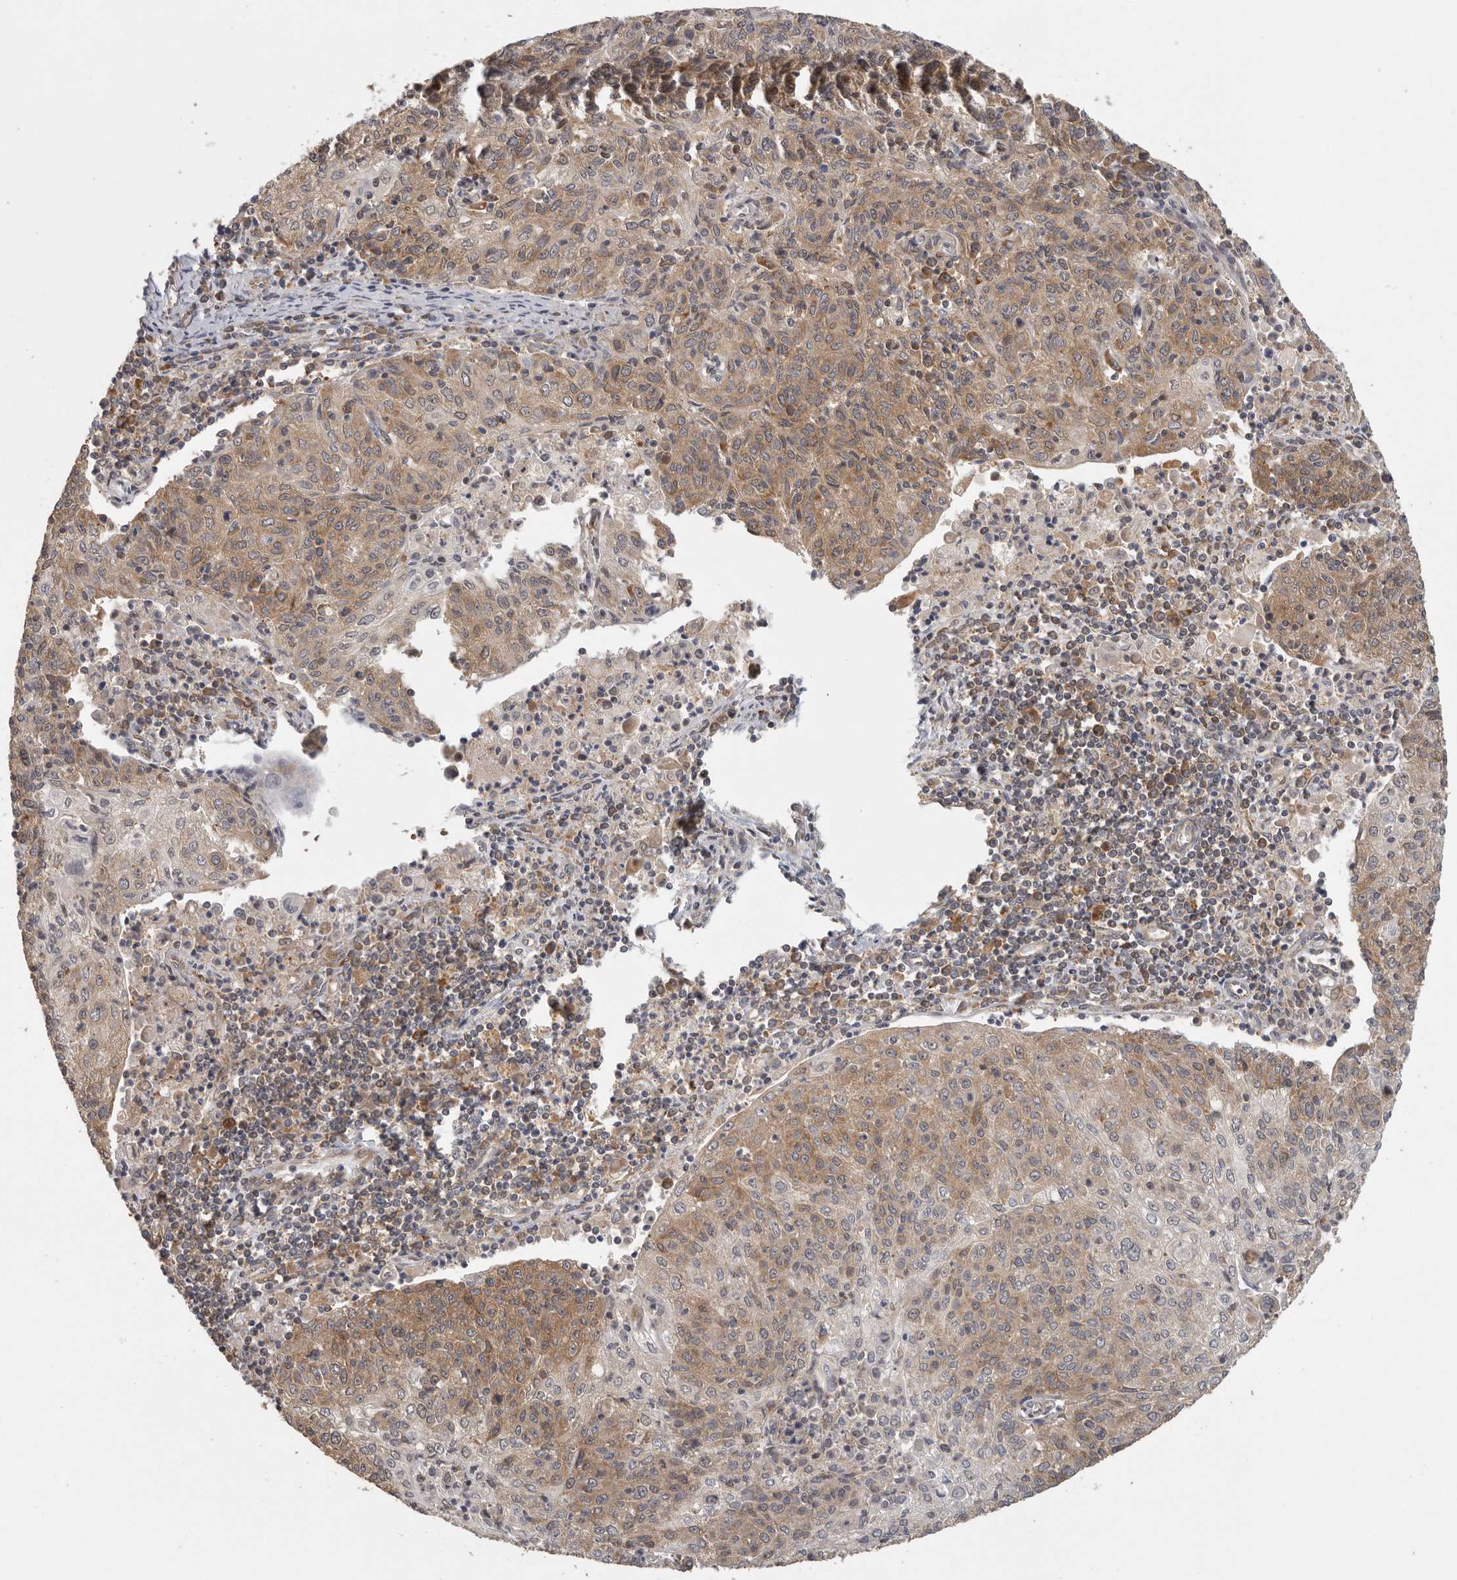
{"staining": {"intensity": "moderate", "quantity": ">75%", "location": "cytoplasmic/membranous"}, "tissue": "cervical cancer", "cell_type": "Tumor cells", "image_type": "cancer", "snomed": [{"axis": "morphology", "description": "Squamous cell carcinoma, NOS"}, {"axis": "topography", "description": "Cervix"}], "caption": "Immunohistochemical staining of squamous cell carcinoma (cervical) exhibits medium levels of moderate cytoplasmic/membranous protein staining in approximately >75% of tumor cells.", "gene": "CCT8", "patient": {"sex": "female", "age": 48}}